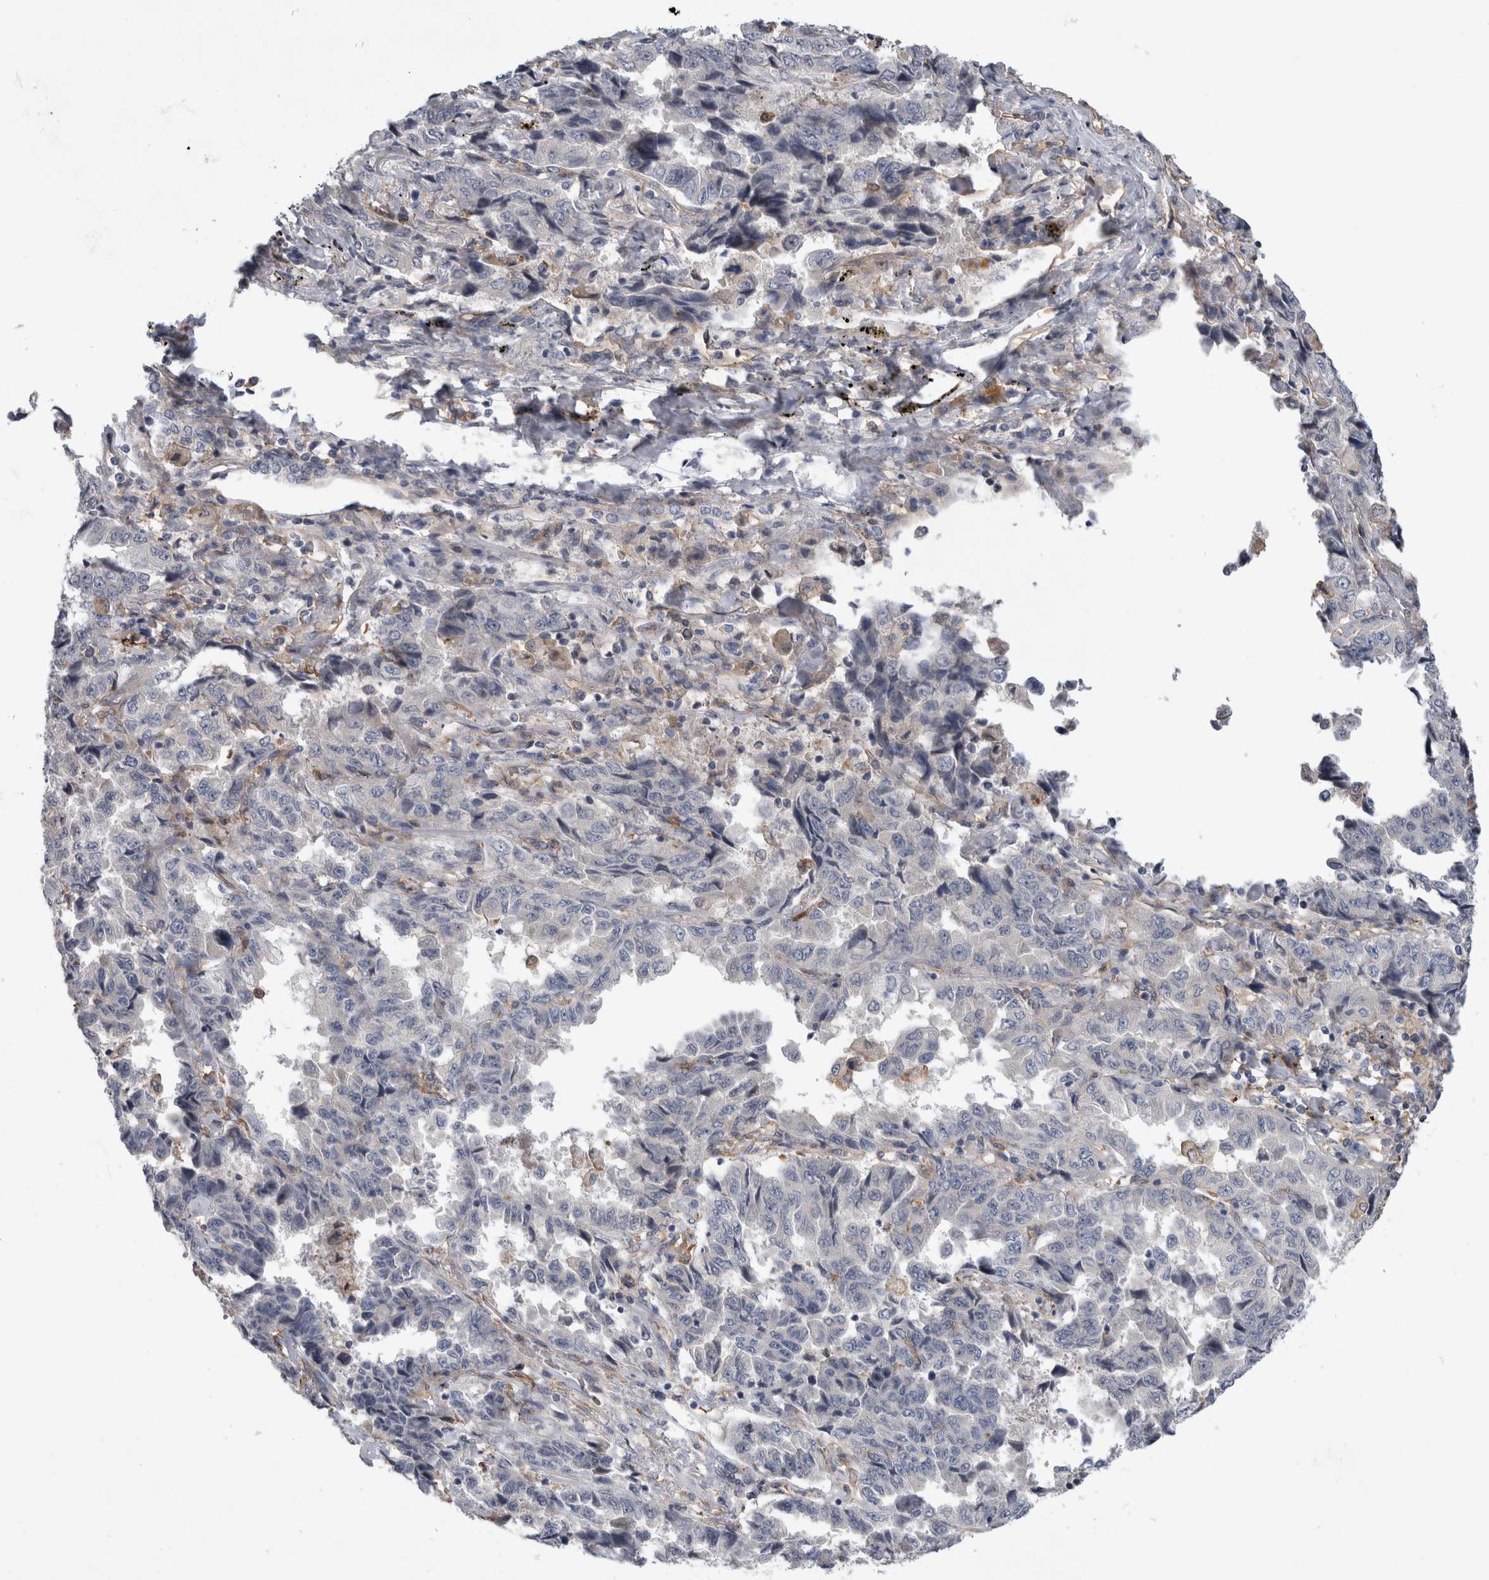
{"staining": {"intensity": "negative", "quantity": "none", "location": "none"}, "tissue": "lung cancer", "cell_type": "Tumor cells", "image_type": "cancer", "snomed": [{"axis": "morphology", "description": "Adenocarcinoma, NOS"}, {"axis": "topography", "description": "Lung"}], "caption": "A high-resolution micrograph shows immunohistochemistry (IHC) staining of adenocarcinoma (lung), which reveals no significant staining in tumor cells. The staining is performed using DAB (3,3'-diaminobenzidine) brown chromogen with nuclei counter-stained in using hematoxylin.", "gene": "ANKFY1", "patient": {"sex": "female", "age": 51}}